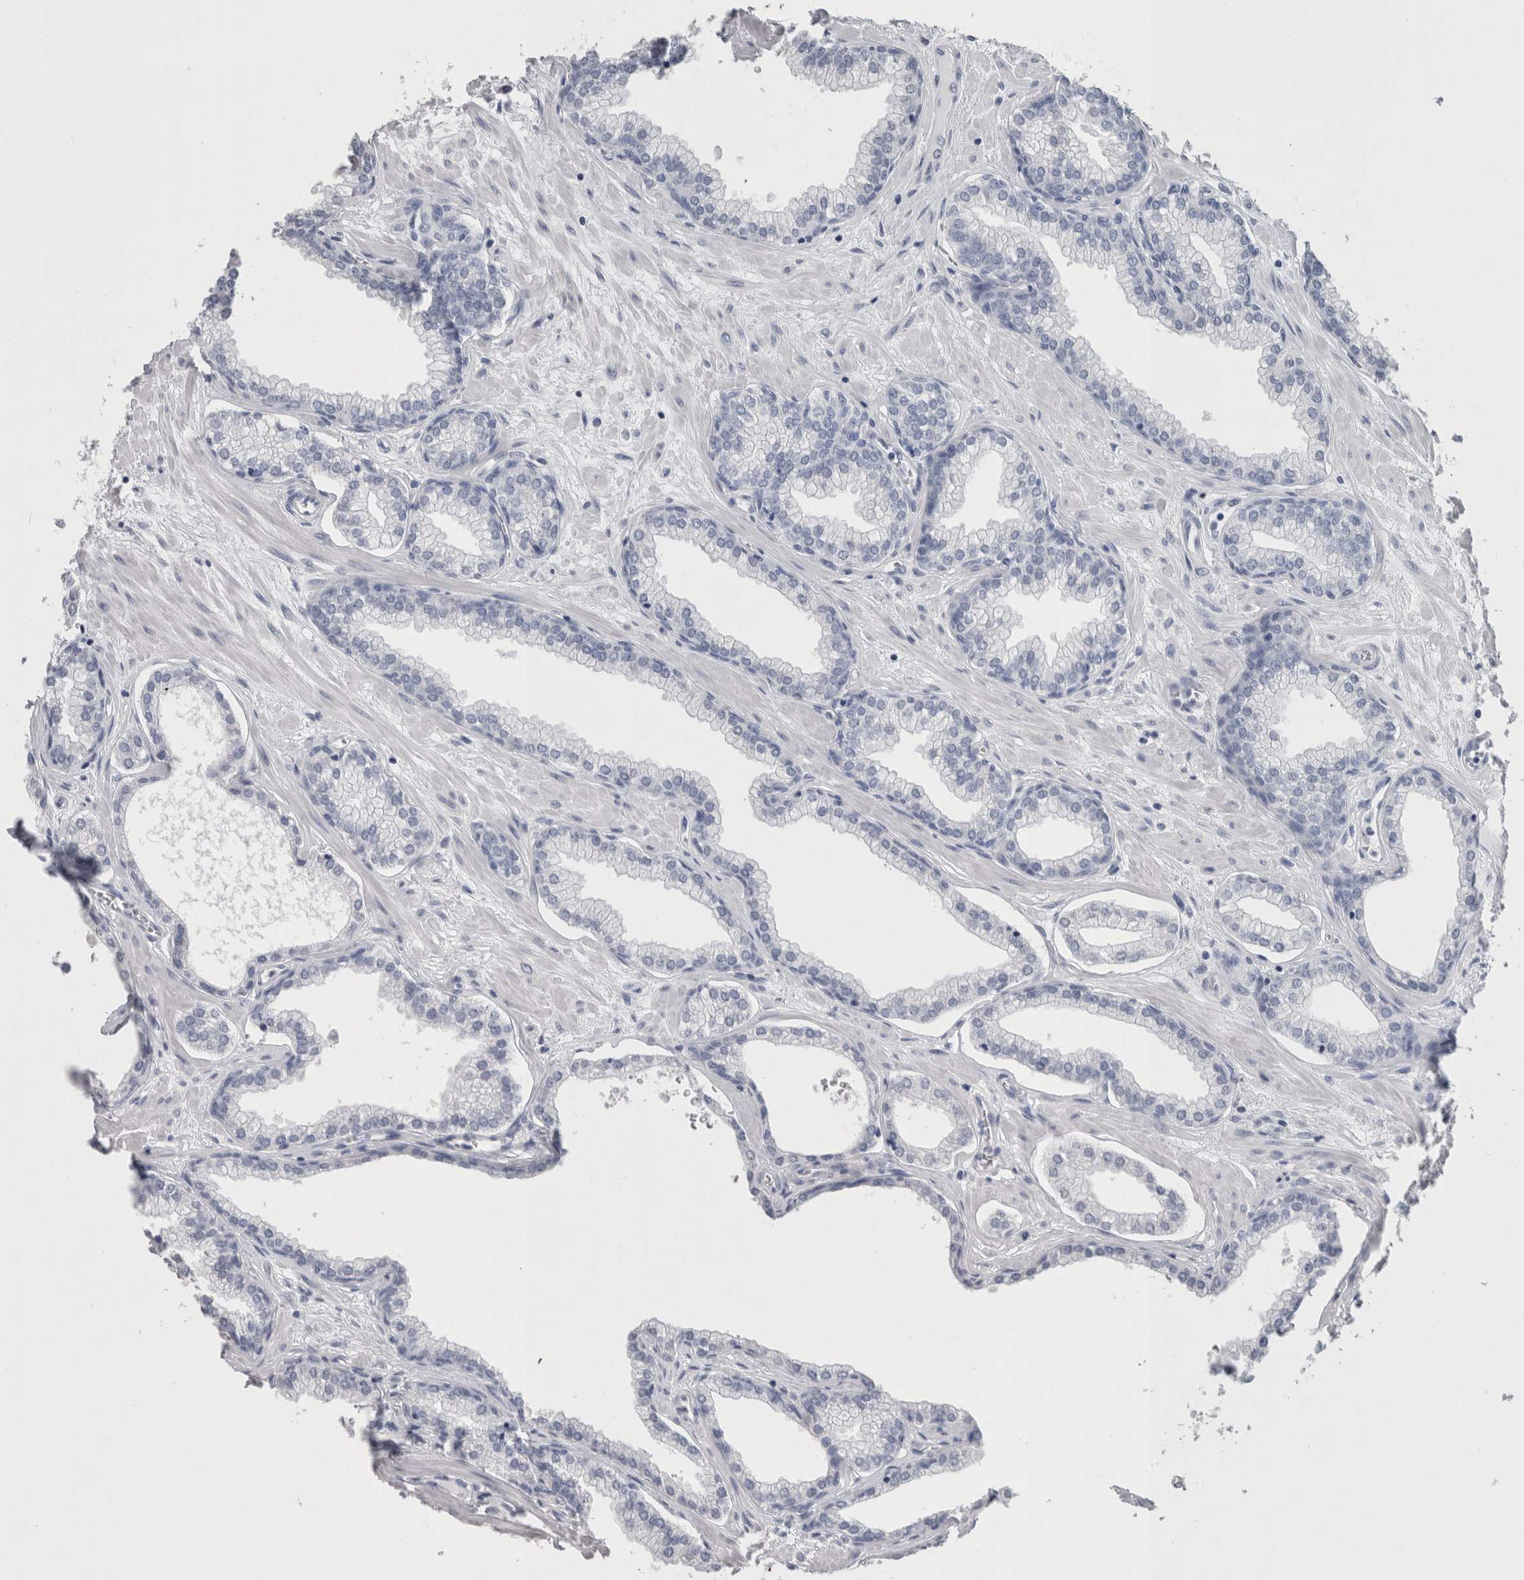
{"staining": {"intensity": "negative", "quantity": "none", "location": "none"}, "tissue": "prostate", "cell_type": "Glandular cells", "image_type": "normal", "snomed": [{"axis": "morphology", "description": "Normal tissue, NOS"}, {"axis": "morphology", "description": "Urothelial carcinoma, Low grade"}, {"axis": "topography", "description": "Urinary bladder"}, {"axis": "topography", "description": "Prostate"}], "caption": "This is a image of immunohistochemistry (IHC) staining of normal prostate, which shows no staining in glandular cells.", "gene": "CA8", "patient": {"sex": "male", "age": 60}}